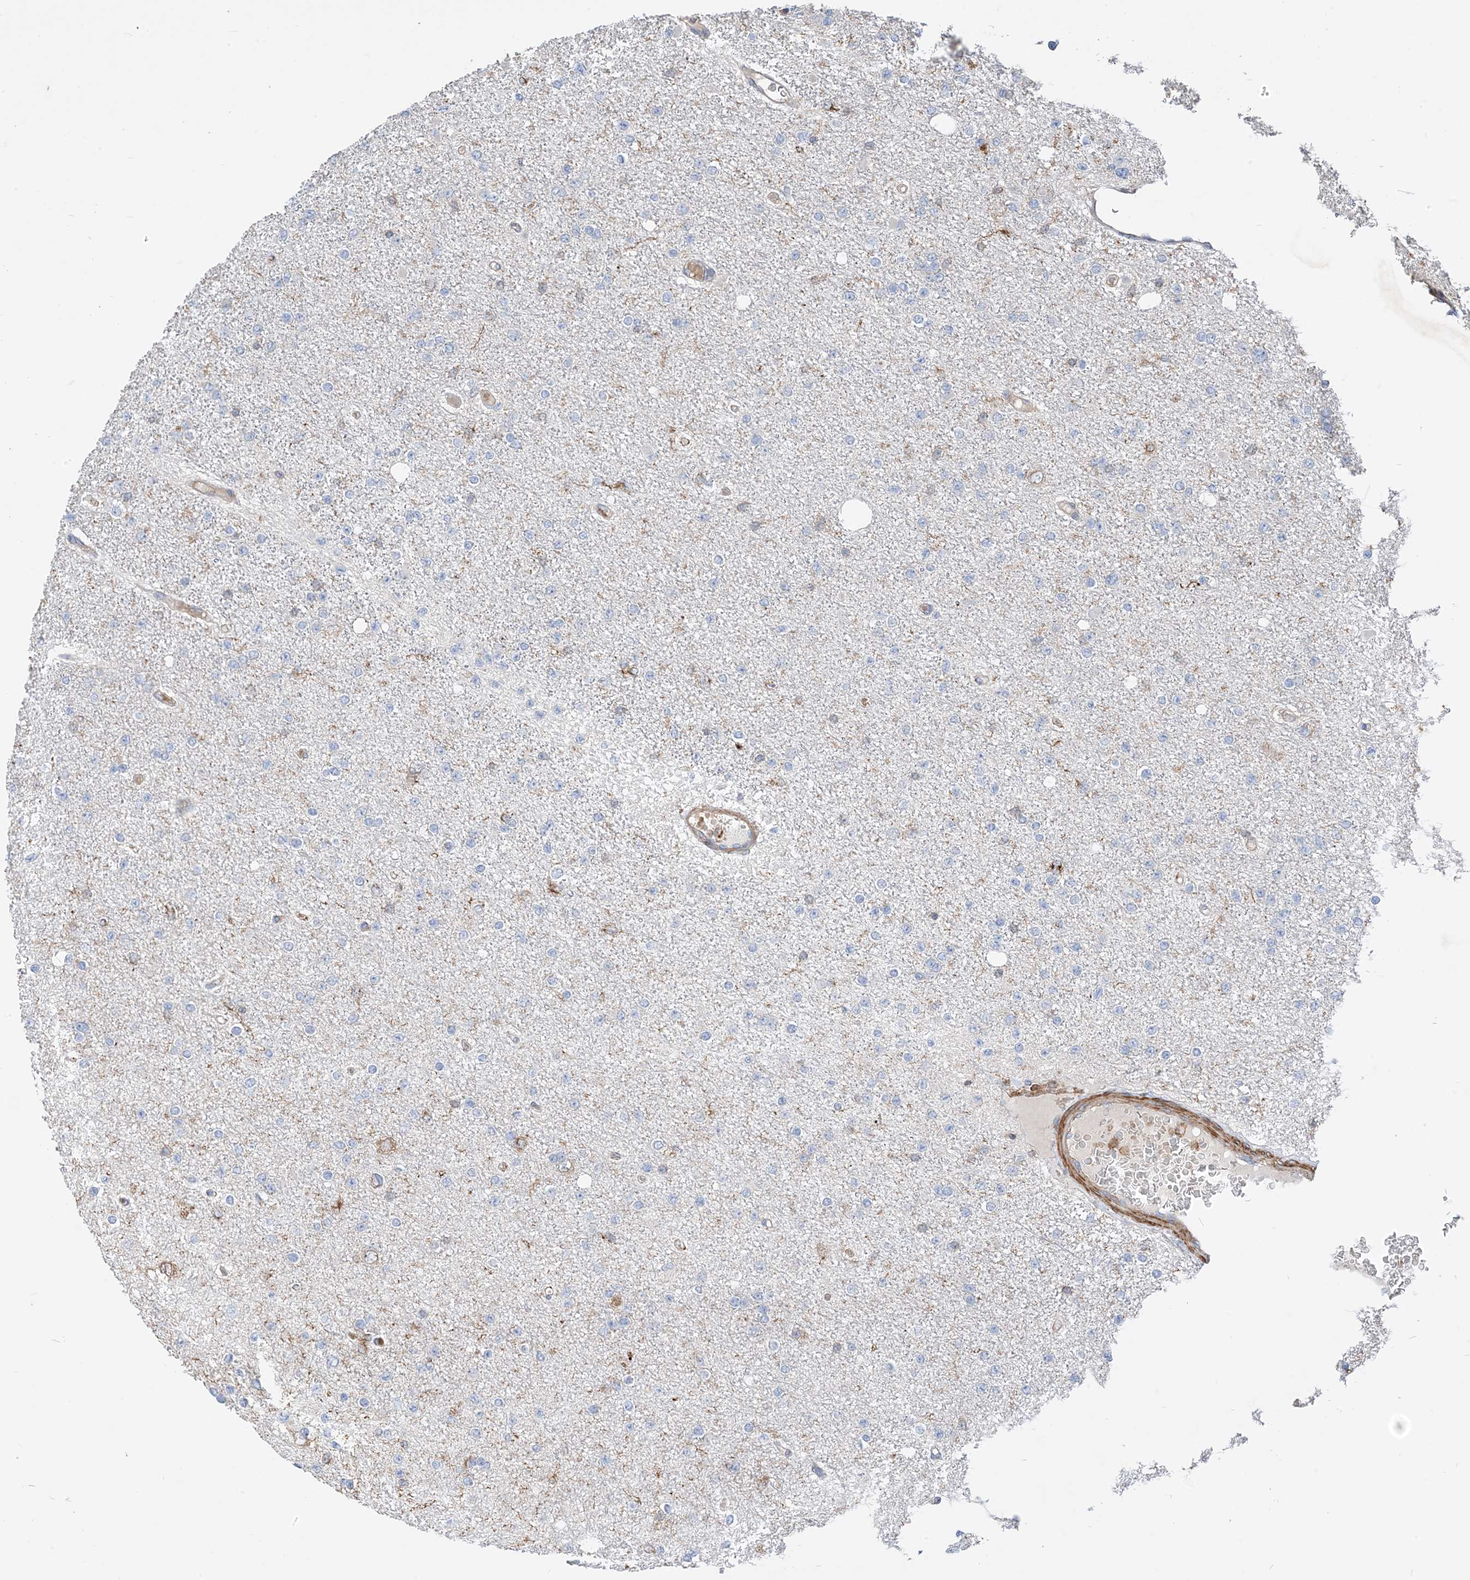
{"staining": {"intensity": "negative", "quantity": "none", "location": "none"}, "tissue": "glioma", "cell_type": "Tumor cells", "image_type": "cancer", "snomed": [{"axis": "morphology", "description": "Glioma, malignant, Low grade"}, {"axis": "topography", "description": "Brain"}], "caption": "DAB (3,3'-diaminobenzidine) immunohistochemical staining of human glioma exhibits no significant positivity in tumor cells.", "gene": "PARVG", "patient": {"sex": "female", "age": 22}}